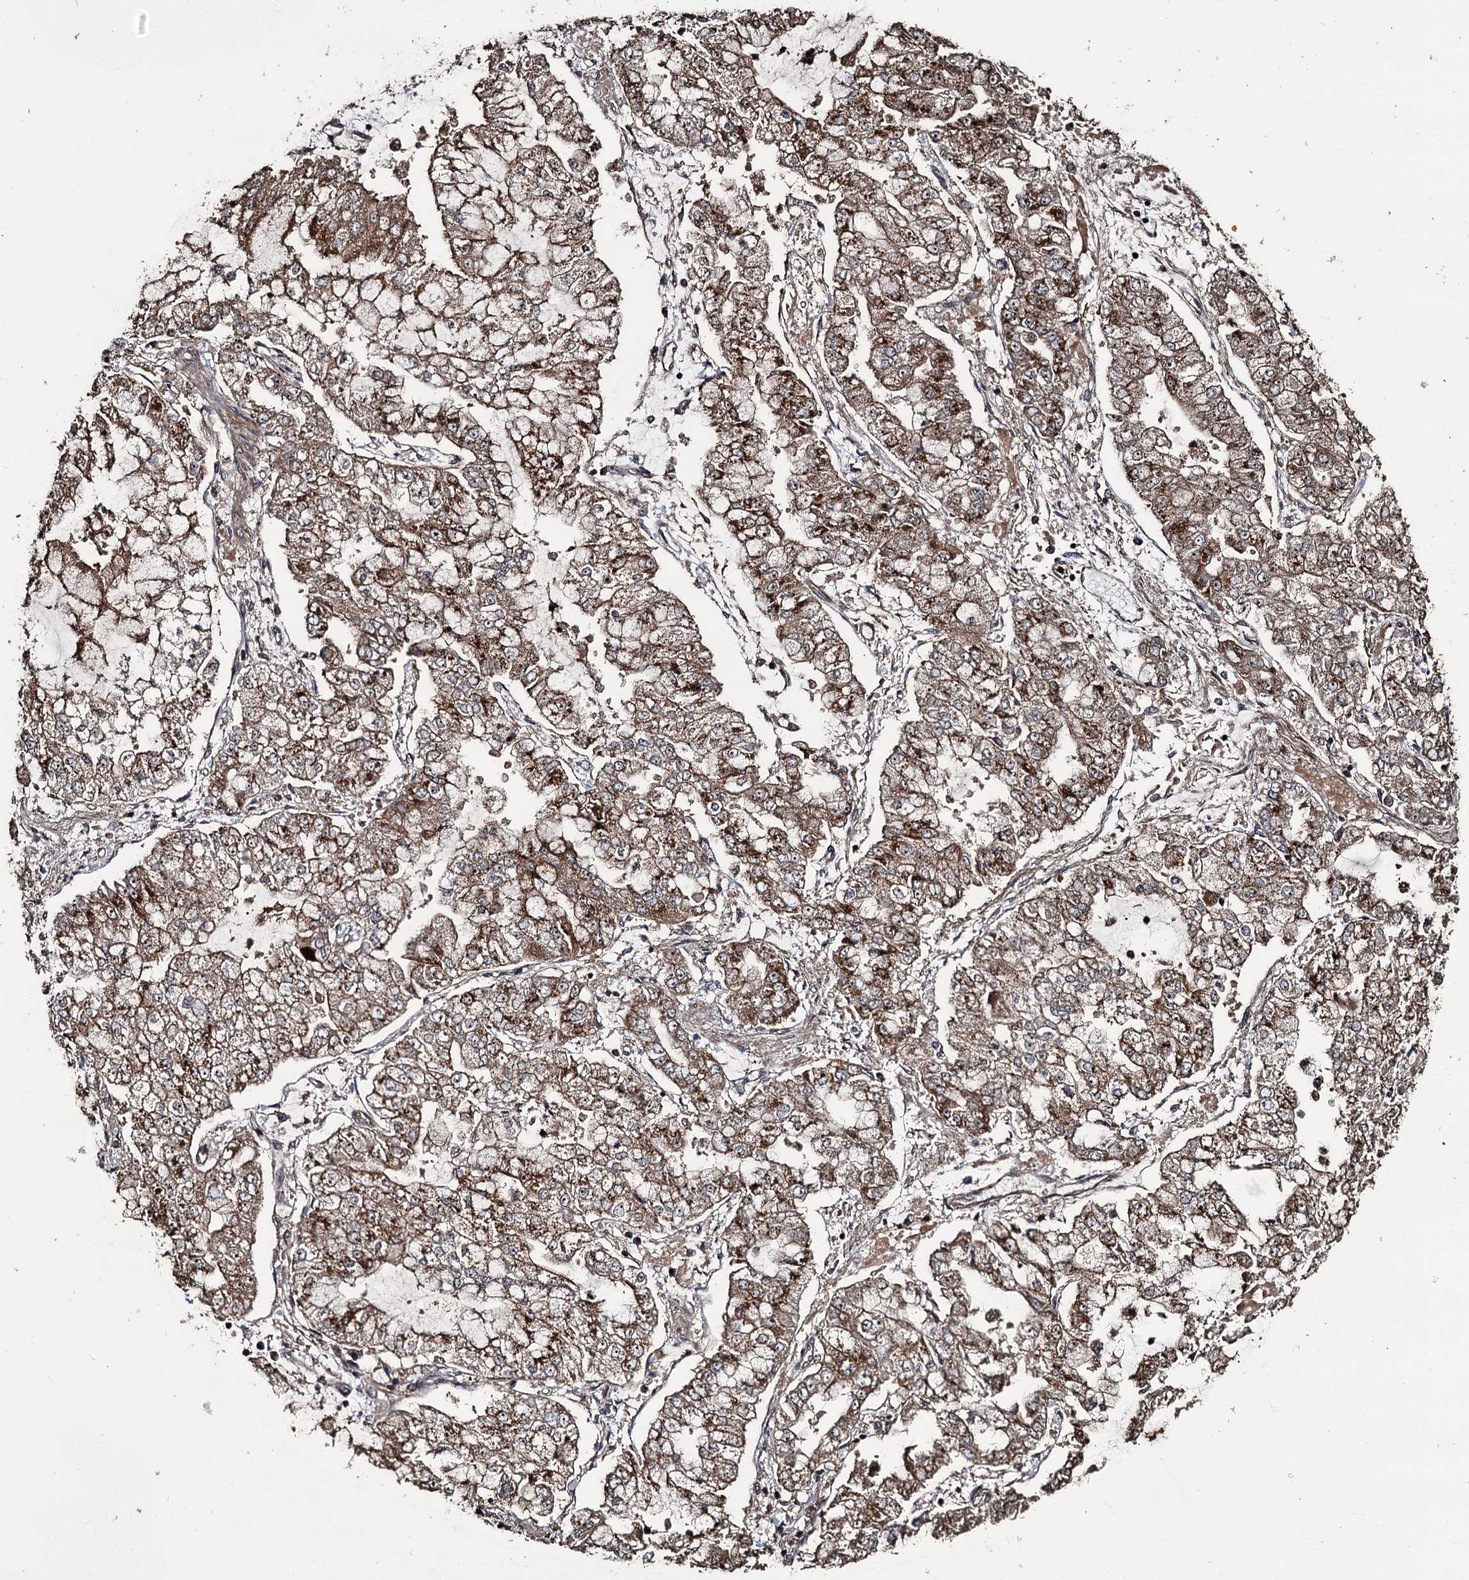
{"staining": {"intensity": "strong", "quantity": ">75%", "location": "cytoplasmic/membranous"}, "tissue": "stomach cancer", "cell_type": "Tumor cells", "image_type": "cancer", "snomed": [{"axis": "morphology", "description": "Adenocarcinoma, NOS"}, {"axis": "topography", "description": "Stomach"}], "caption": "Approximately >75% of tumor cells in human stomach cancer demonstrate strong cytoplasmic/membranous protein staining as visualized by brown immunohistochemical staining.", "gene": "RAB21", "patient": {"sex": "male", "age": 76}}